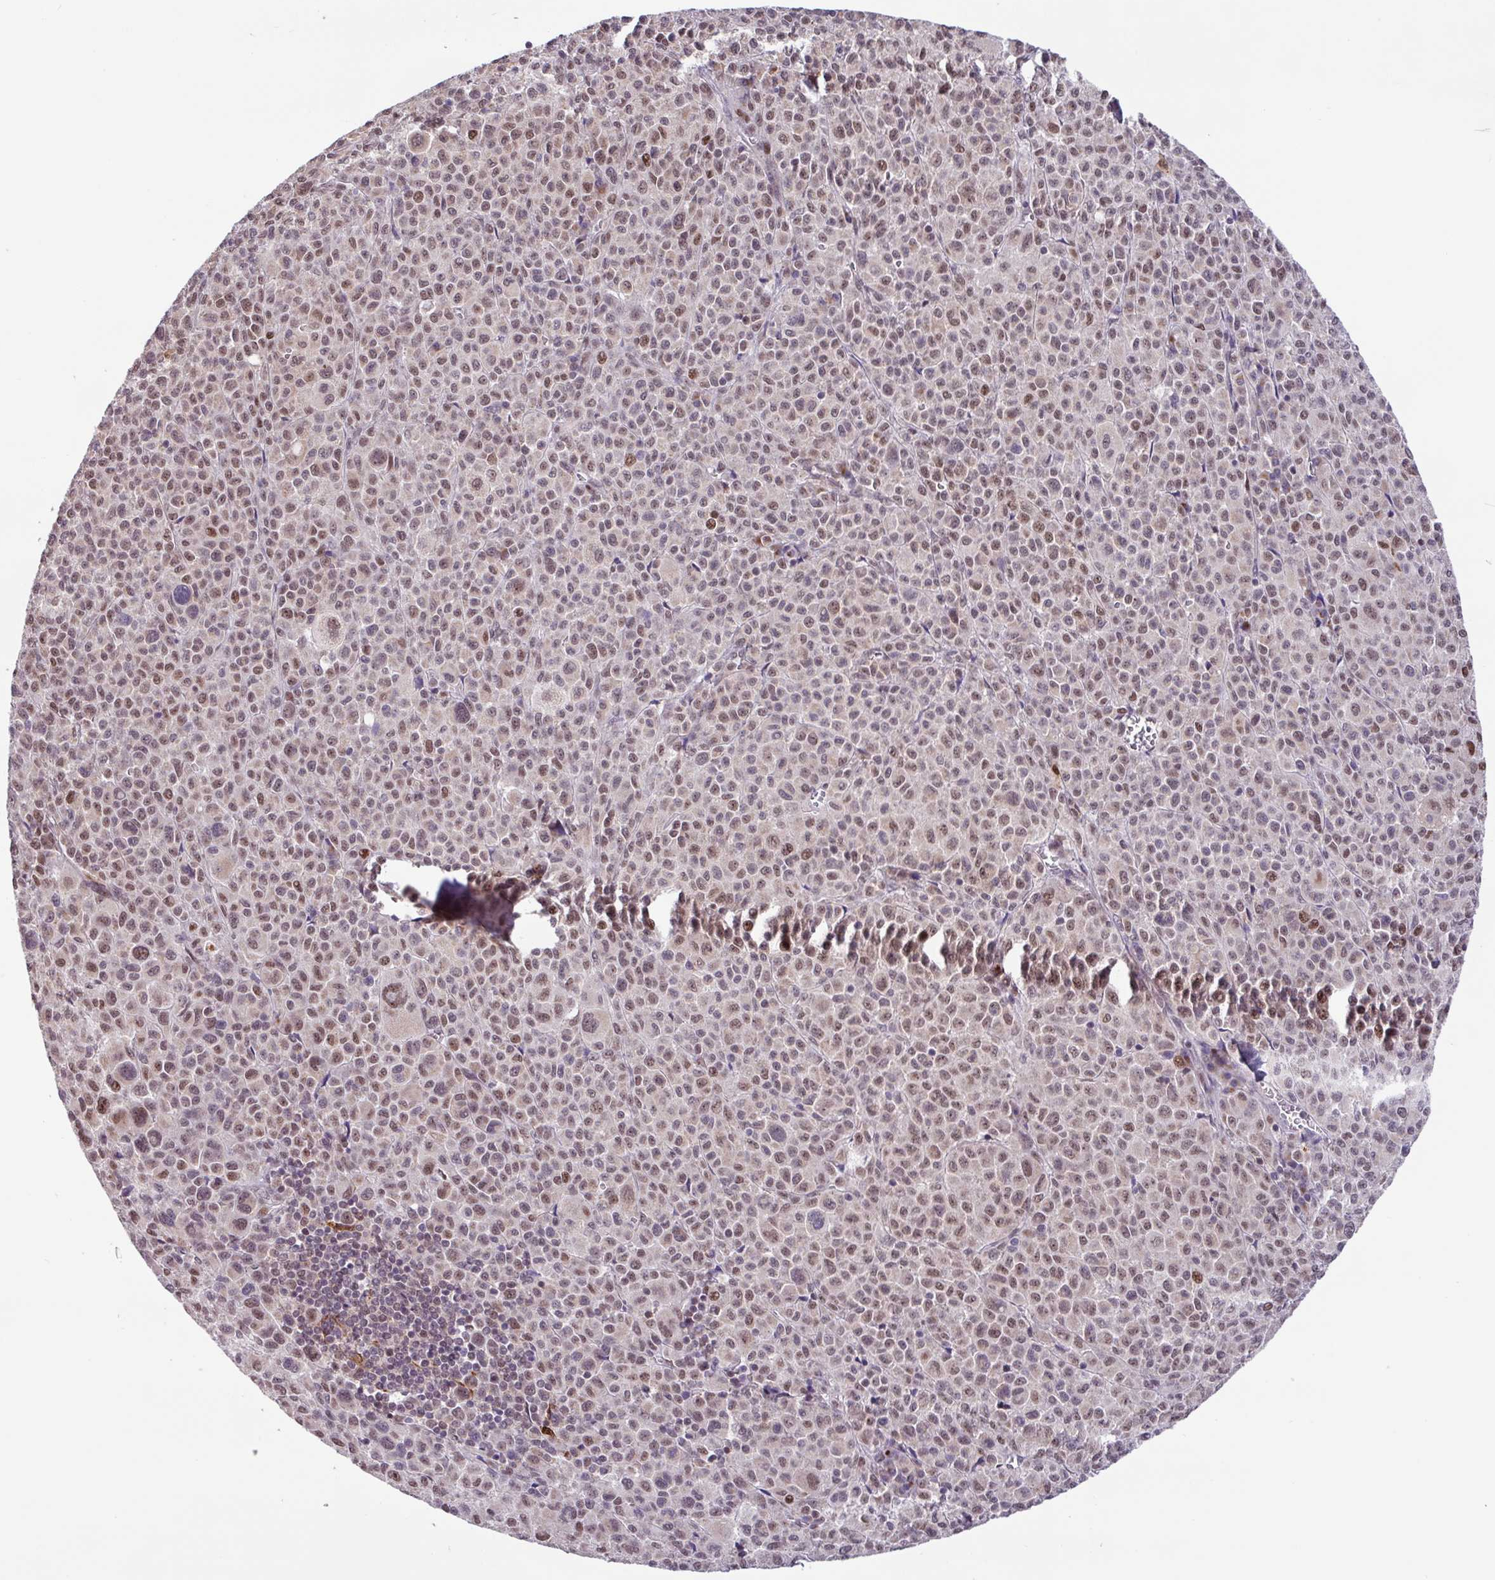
{"staining": {"intensity": "moderate", "quantity": ">75%", "location": "nuclear"}, "tissue": "melanoma", "cell_type": "Tumor cells", "image_type": "cancer", "snomed": [{"axis": "morphology", "description": "Malignant melanoma, Metastatic site"}, {"axis": "topography", "description": "Skin"}], "caption": "This is an image of immunohistochemistry staining of melanoma, which shows moderate staining in the nuclear of tumor cells.", "gene": "BRD3", "patient": {"sex": "female", "age": 74}}